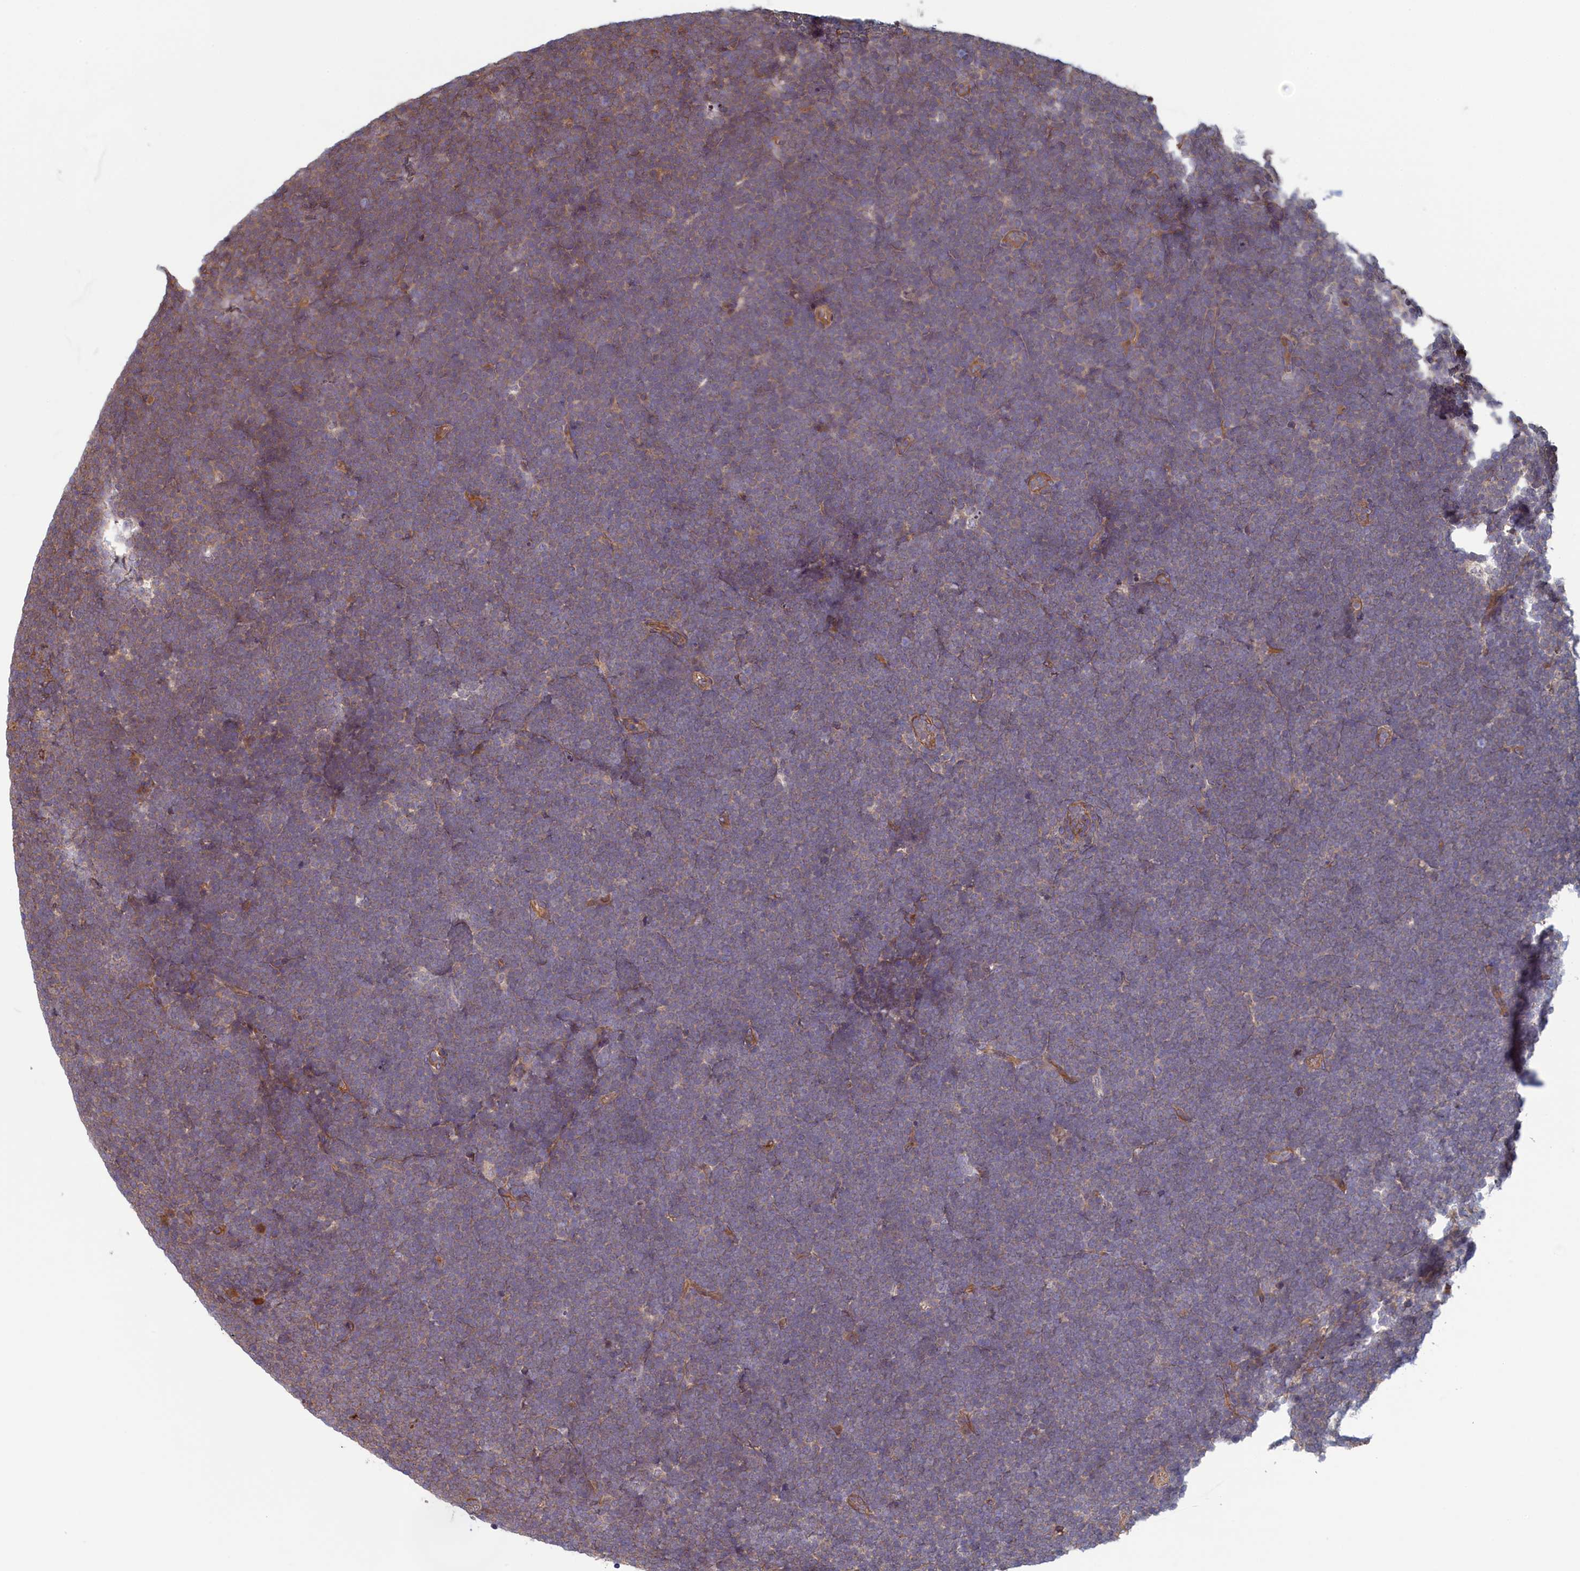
{"staining": {"intensity": "weak", "quantity": "25%-75%", "location": "cytoplasmic/membranous"}, "tissue": "lymphoma", "cell_type": "Tumor cells", "image_type": "cancer", "snomed": [{"axis": "morphology", "description": "Malignant lymphoma, non-Hodgkin's type, High grade"}, {"axis": "topography", "description": "Lymph node"}], "caption": "Brown immunohistochemical staining in human lymphoma reveals weak cytoplasmic/membranous positivity in about 25%-75% of tumor cells.", "gene": "RILPL1", "patient": {"sex": "male", "age": 13}}